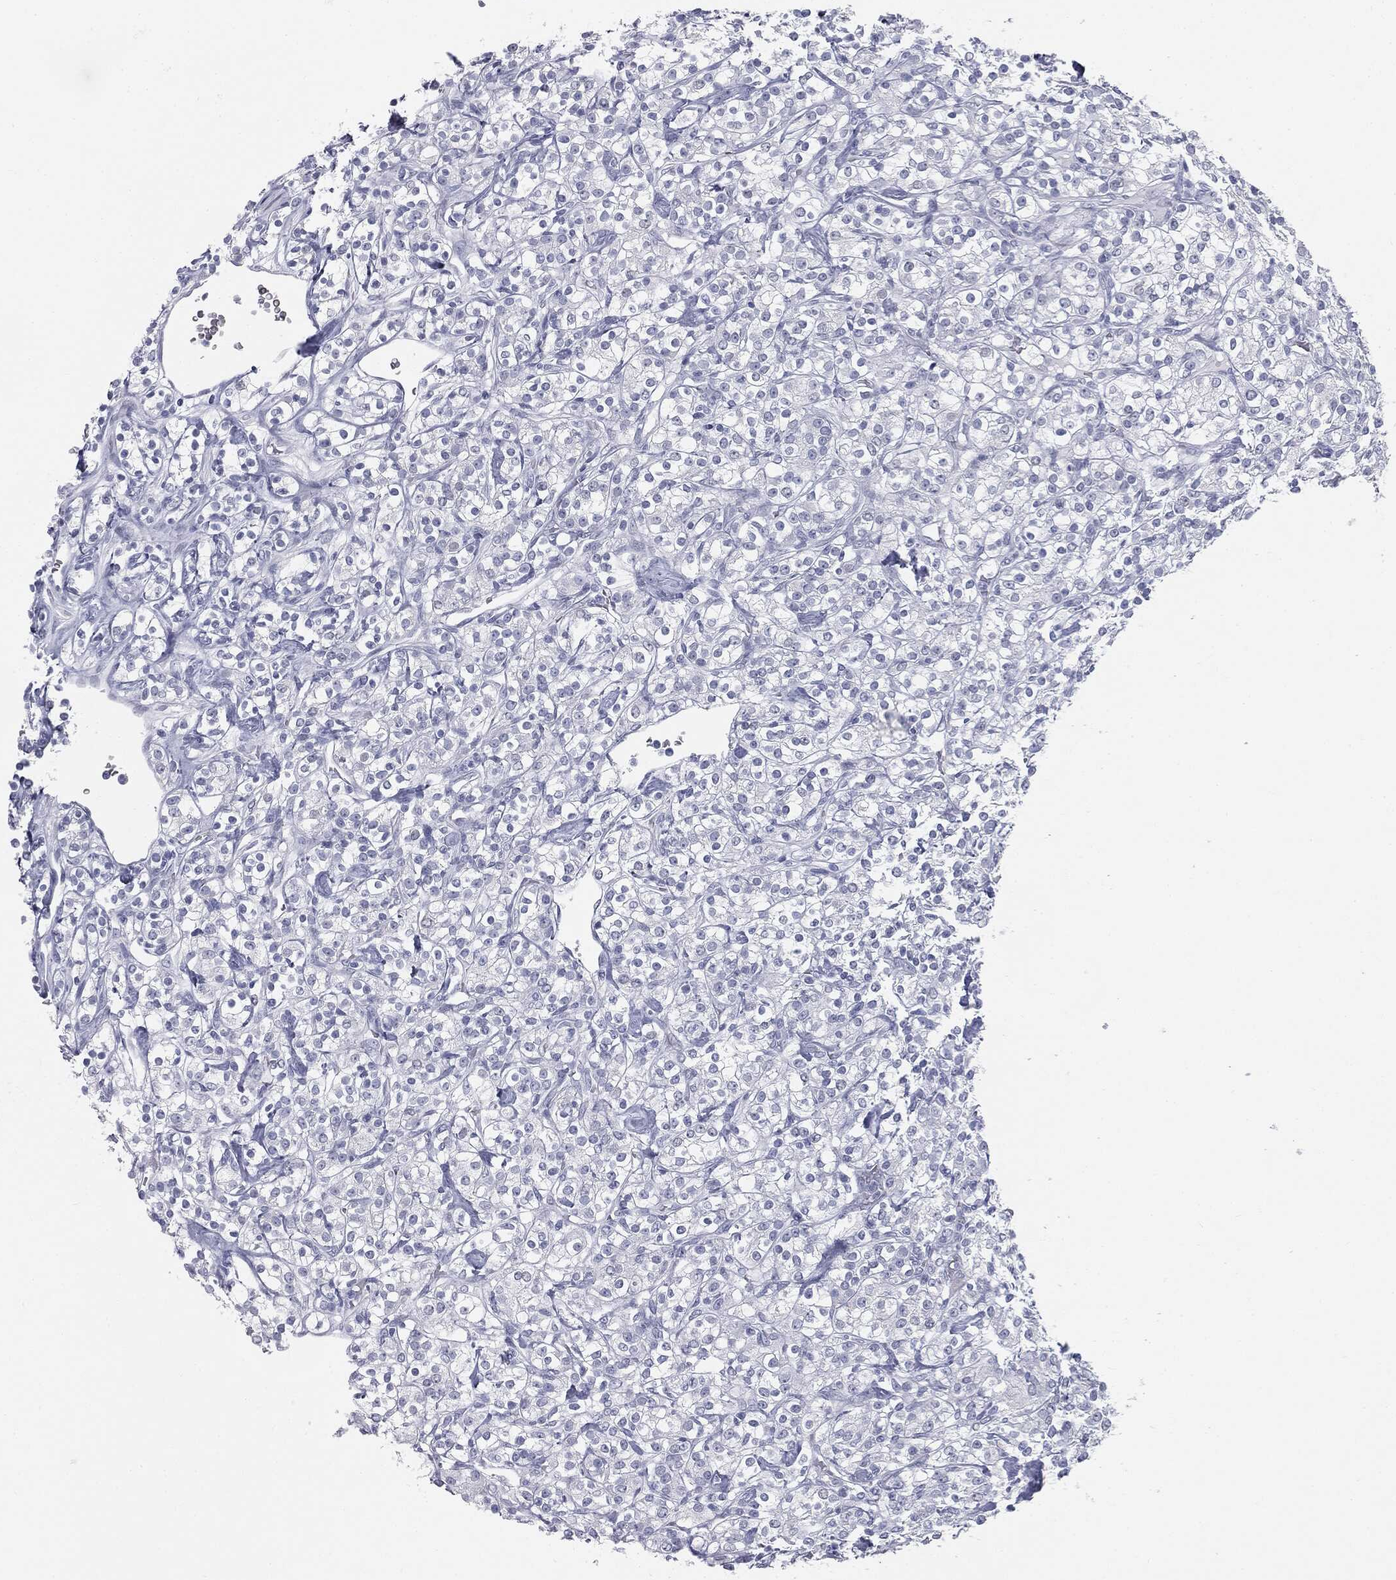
{"staining": {"intensity": "negative", "quantity": "none", "location": "none"}, "tissue": "renal cancer", "cell_type": "Tumor cells", "image_type": "cancer", "snomed": [{"axis": "morphology", "description": "Adenocarcinoma, NOS"}, {"axis": "topography", "description": "Kidney"}], "caption": "IHC image of neoplastic tissue: renal cancer (adenocarcinoma) stained with DAB demonstrates no significant protein staining in tumor cells. The staining was performed using DAB to visualize the protein expression in brown, while the nuclei were stained in blue with hematoxylin (Magnification: 20x).", "gene": "TPO", "patient": {"sex": "male", "age": 77}}